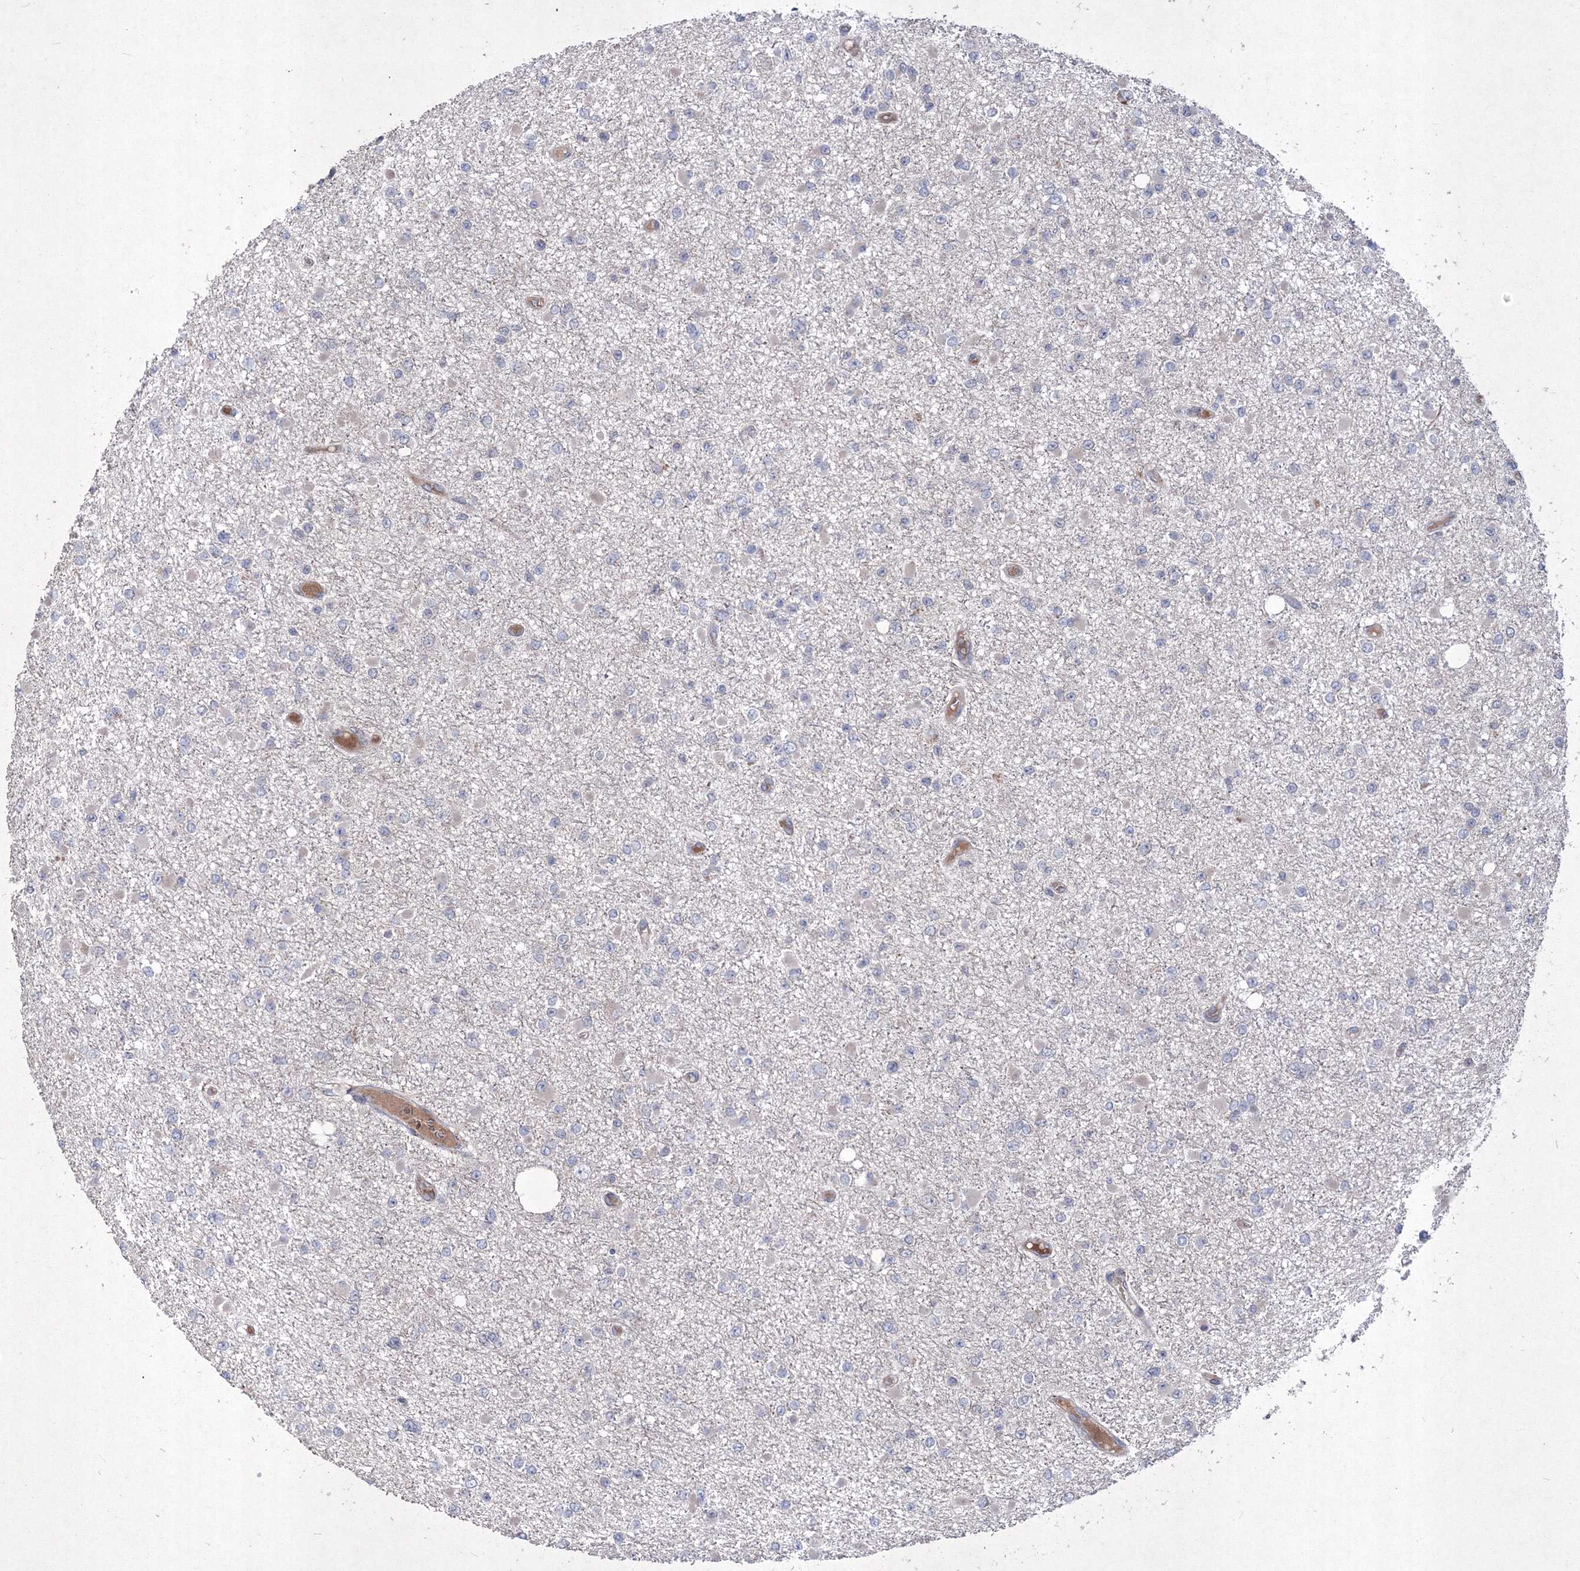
{"staining": {"intensity": "negative", "quantity": "none", "location": "none"}, "tissue": "glioma", "cell_type": "Tumor cells", "image_type": "cancer", "snomed": [{"axis": "morphology", "description": "Glioma, malignant, Low grade"}, {"axis": "topography", "description": "Brain"}], "caption": "Micrograph shows no protein positivity in tumor cells of malignant low-grade glioma tissue. (Brightfield microscopy of DAB immunohistochemistry at high magnification).", "gene": "MTRF1L", "patient": {"sex": "female", "age": 22}}